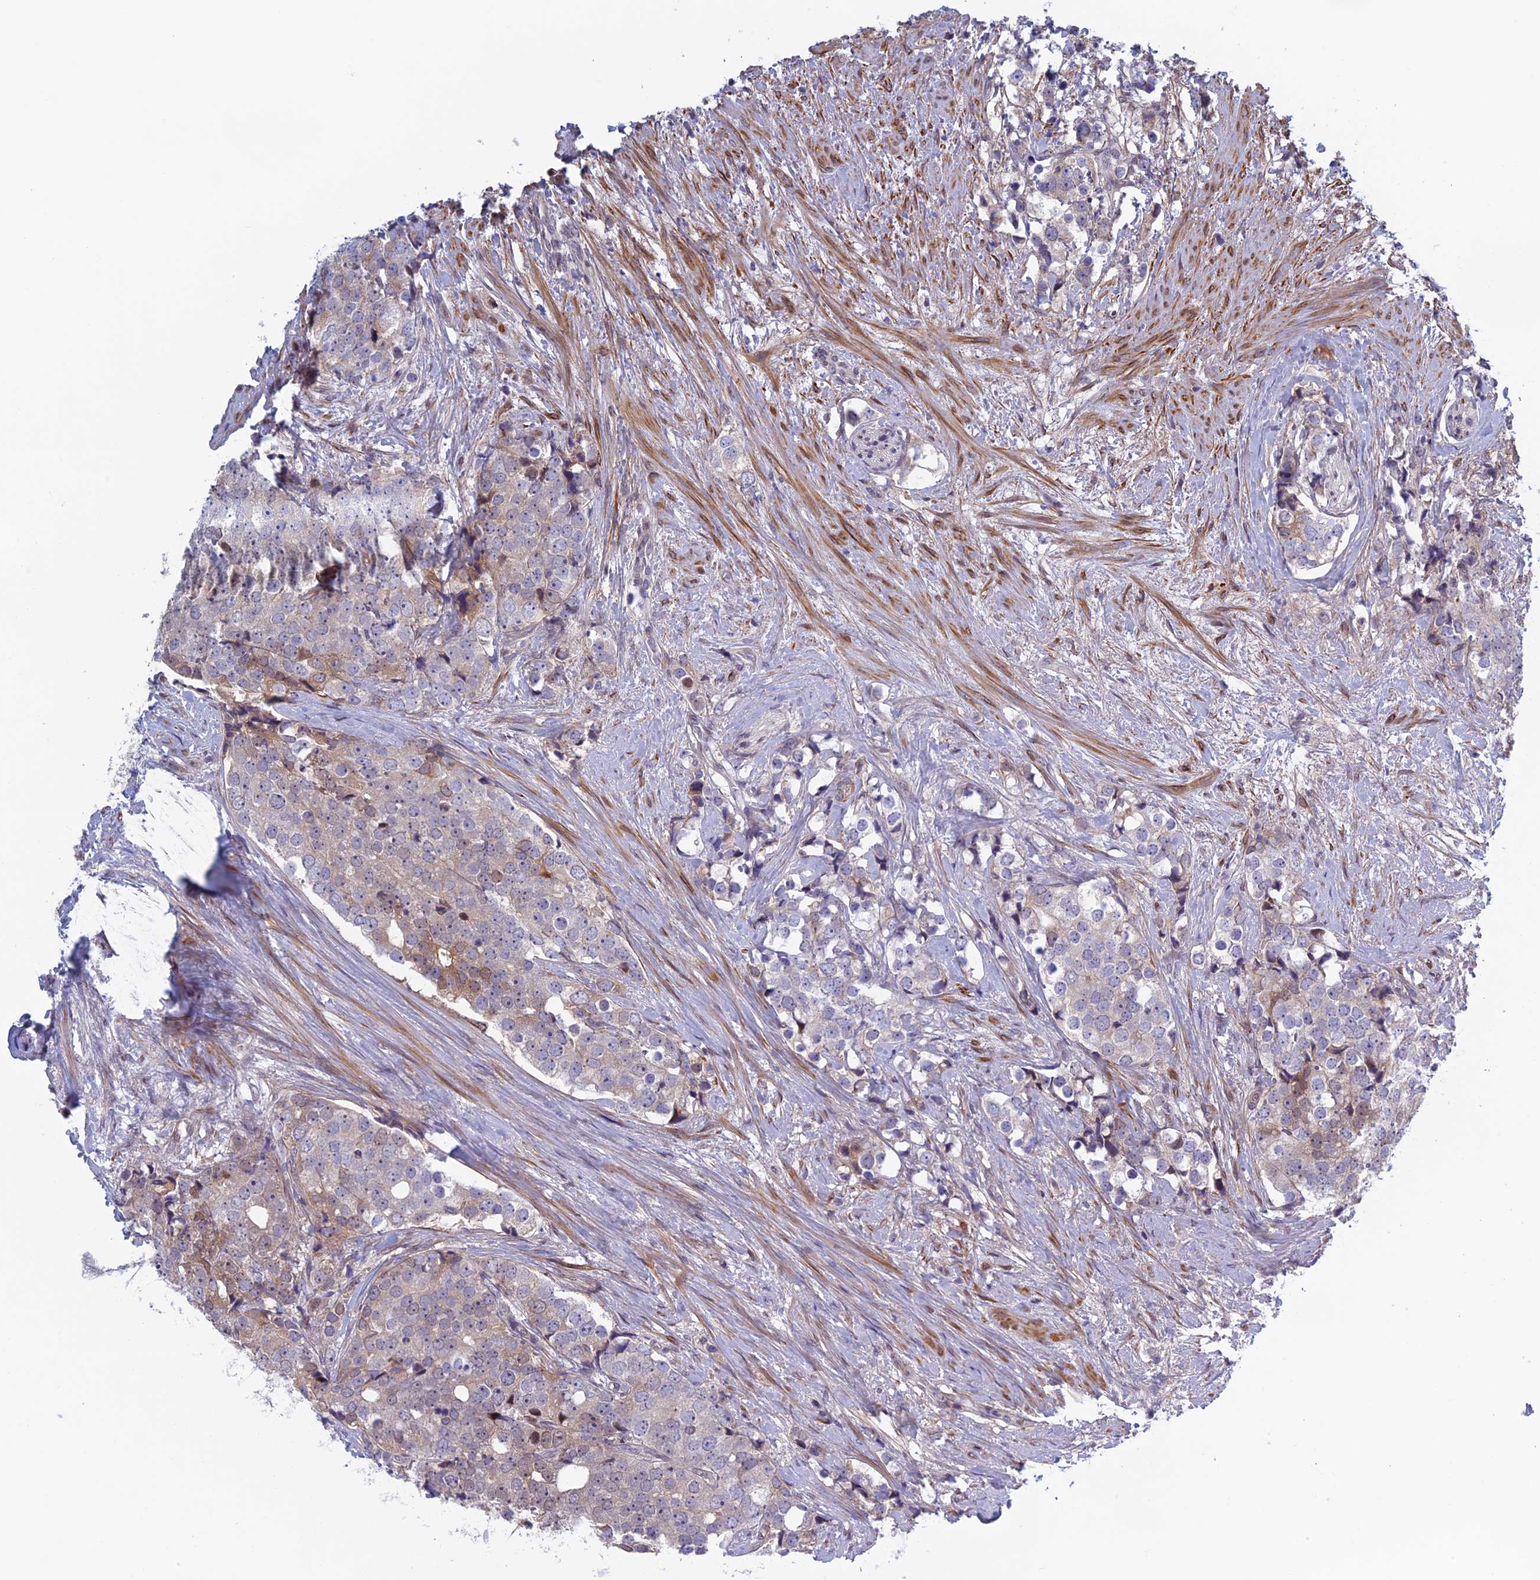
{"staining": {"intensity": "weak", "quantity": "<25%", "location": "cytoplasmic/membranous"}, "tissue": "prostate cancer", "cell_type": "Tumor cells", "image_type": "cancer", "snomed": [{"axis": "morphology", "description": "Adenocarcinoma, High grade"}, {"axis": "topography", "description": "Prostate"}], "caption": "A high-resolution image shows IHC staining of prostate cancer, which demonstrates no significant positivity in tumor cells.", "gene": "FADS1", "patient": {"sex": "male", "age": 49}}